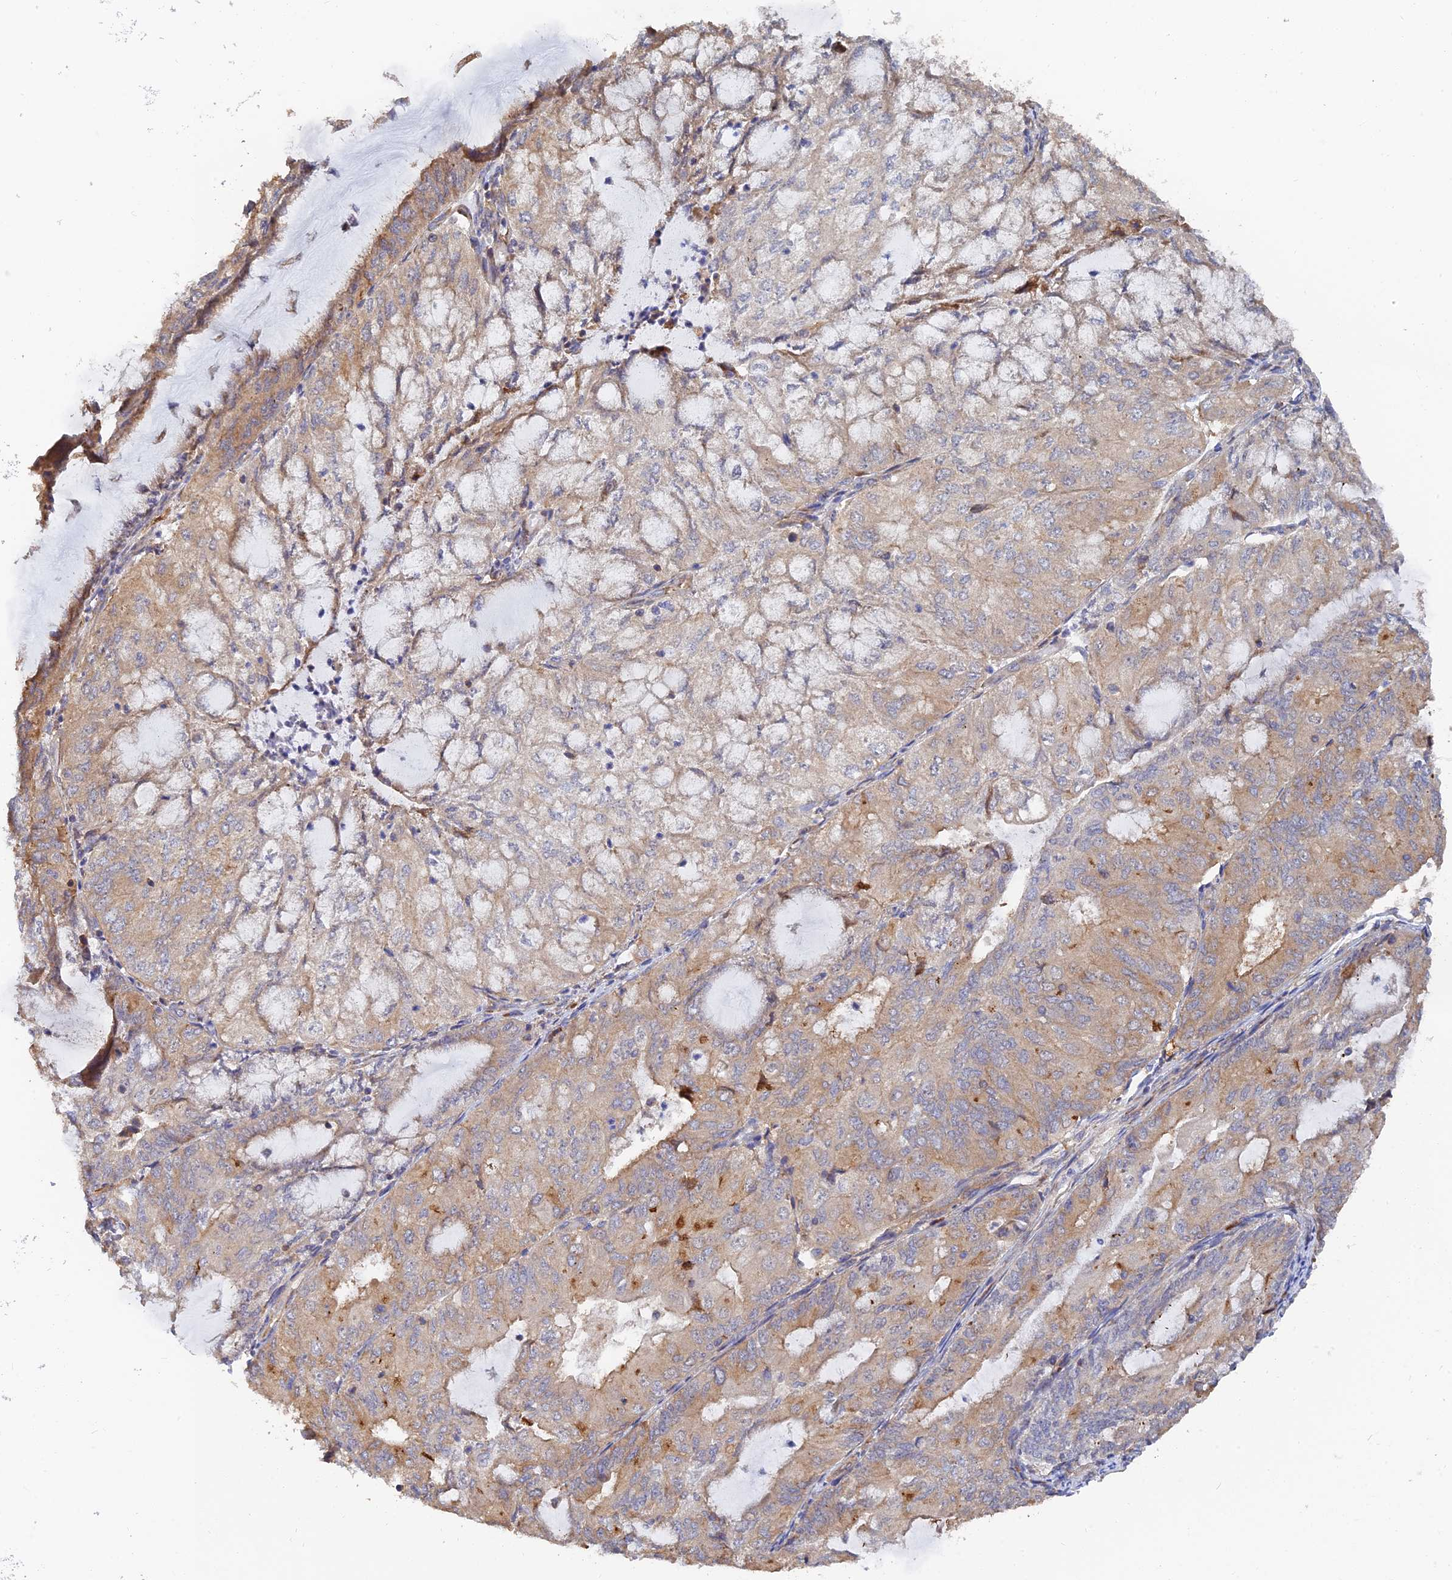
{"staining": {"intensity": "weak", "quantity": "<25%", "location": "cytoplasmic/membranous"}, "tissue": "endometrial cancer", "cell_type": "Tumor cells", "image_type": "cancer", "snomed": [{"axis": "morphology", "description": "Adenocarcinoma, NOS"}, {"axis": "topography", "description": "Endometrium"}], "caption": "DAB (3,3'-diaminobenzidine) immunohistochemical staining of endometrial cancer shows no significant expression in tumor cells.", "gene": "WBP11", "patient": {"sex": "female", "age": 81}}